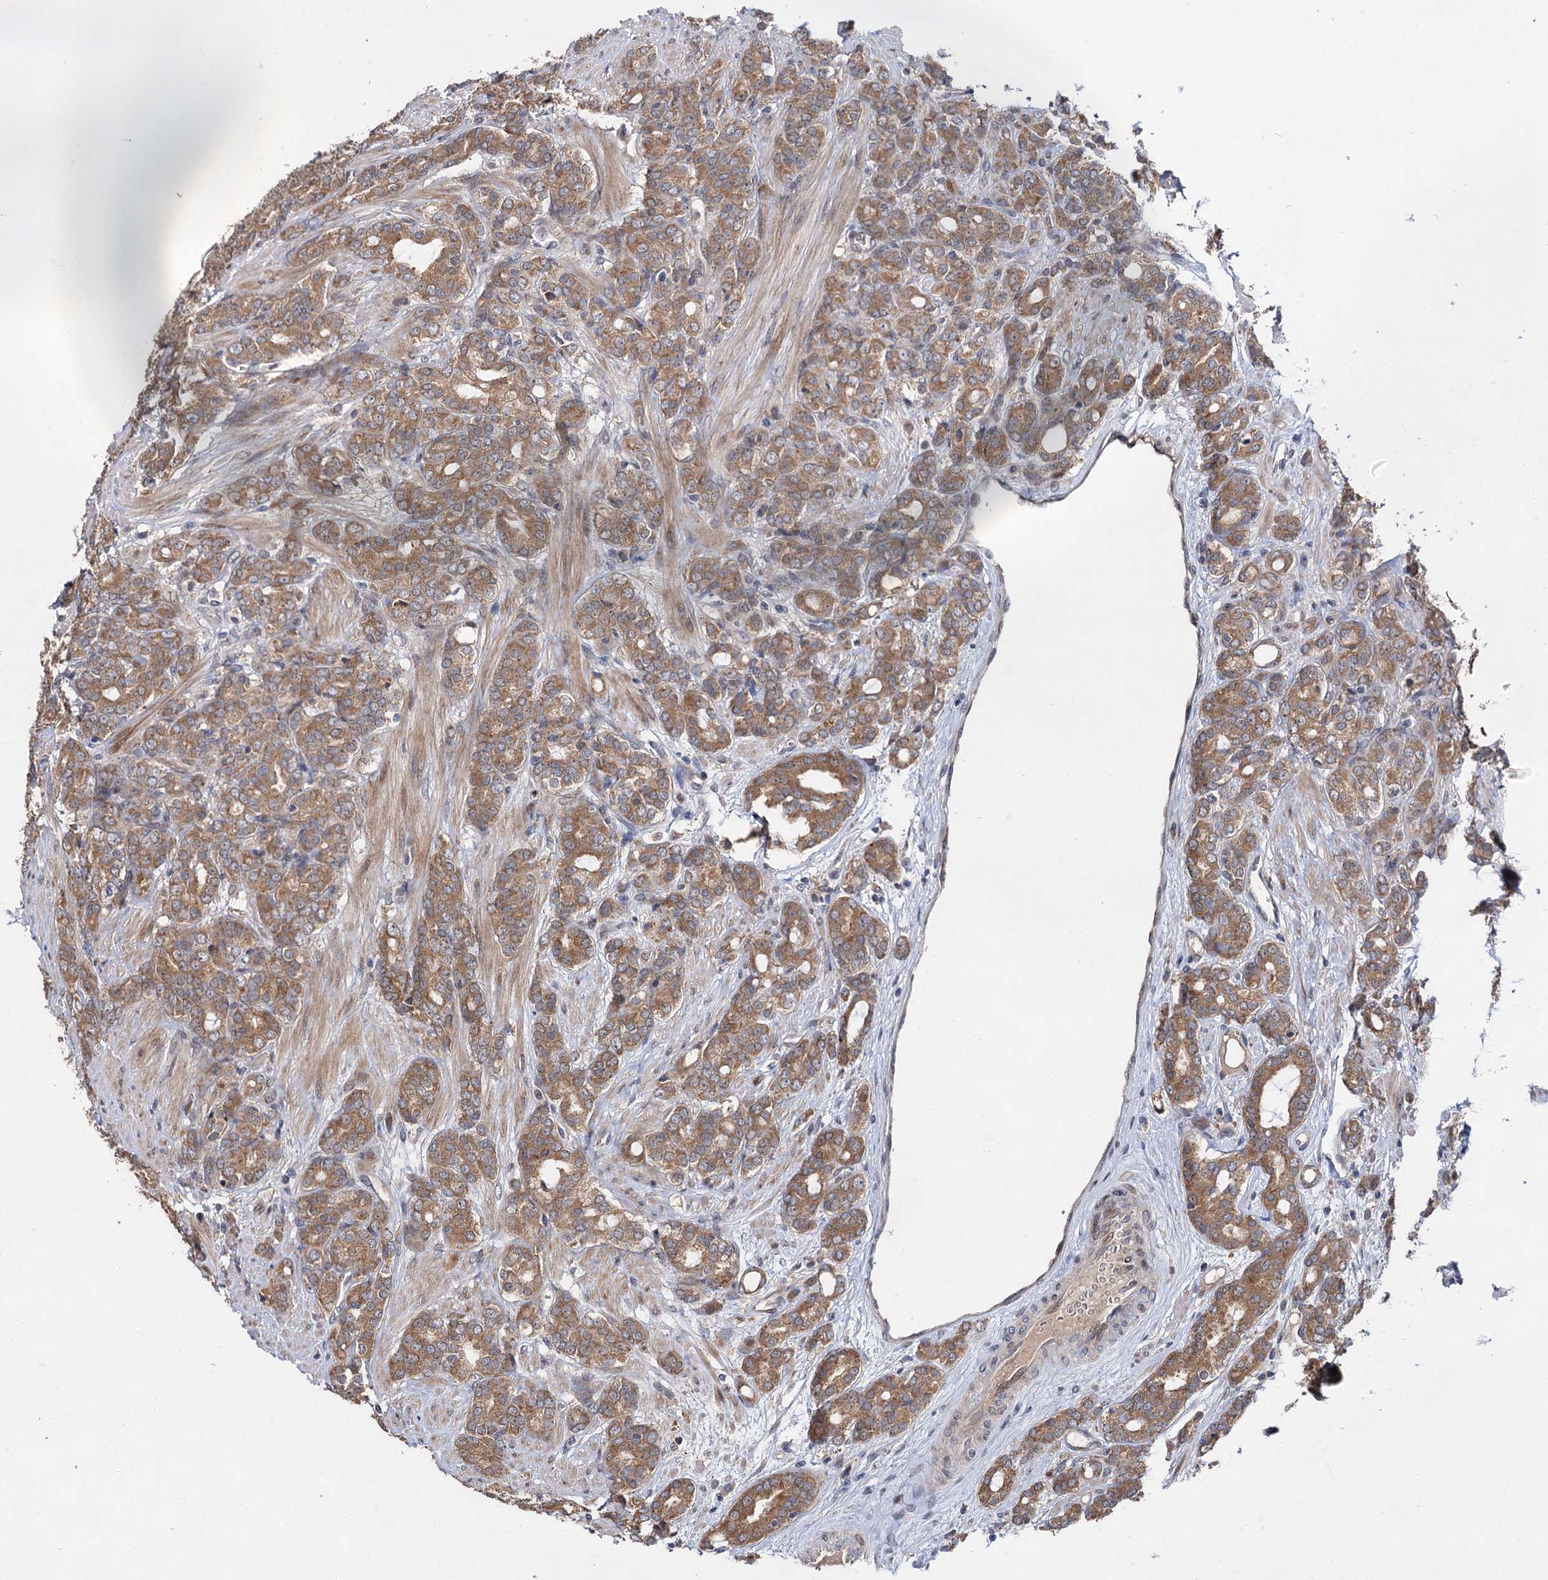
{"staining": {"intensity": "moderate", "quantity": ">75%", "location": "cytoplasmic/membranous"}, "tissue": "prostate cancer", "cell_type": "Tumor cells", "image_type": "cancer", "snomed": [{"axis": "morphology", "description": "Adenocarcinoma, High grade"}, {"axis": "topography", "description": "Prostate"}], "caption": "An immunohistochemistry image of neoplastic tissue is shown. Protein staining in brown labels moderate cytoplasmic/membranous positivity in adenocarcinoma (high-grade) (prostate) within tumor cells.", "gene": "NAA25", "patient": {"sex": "male", "age": 62}}